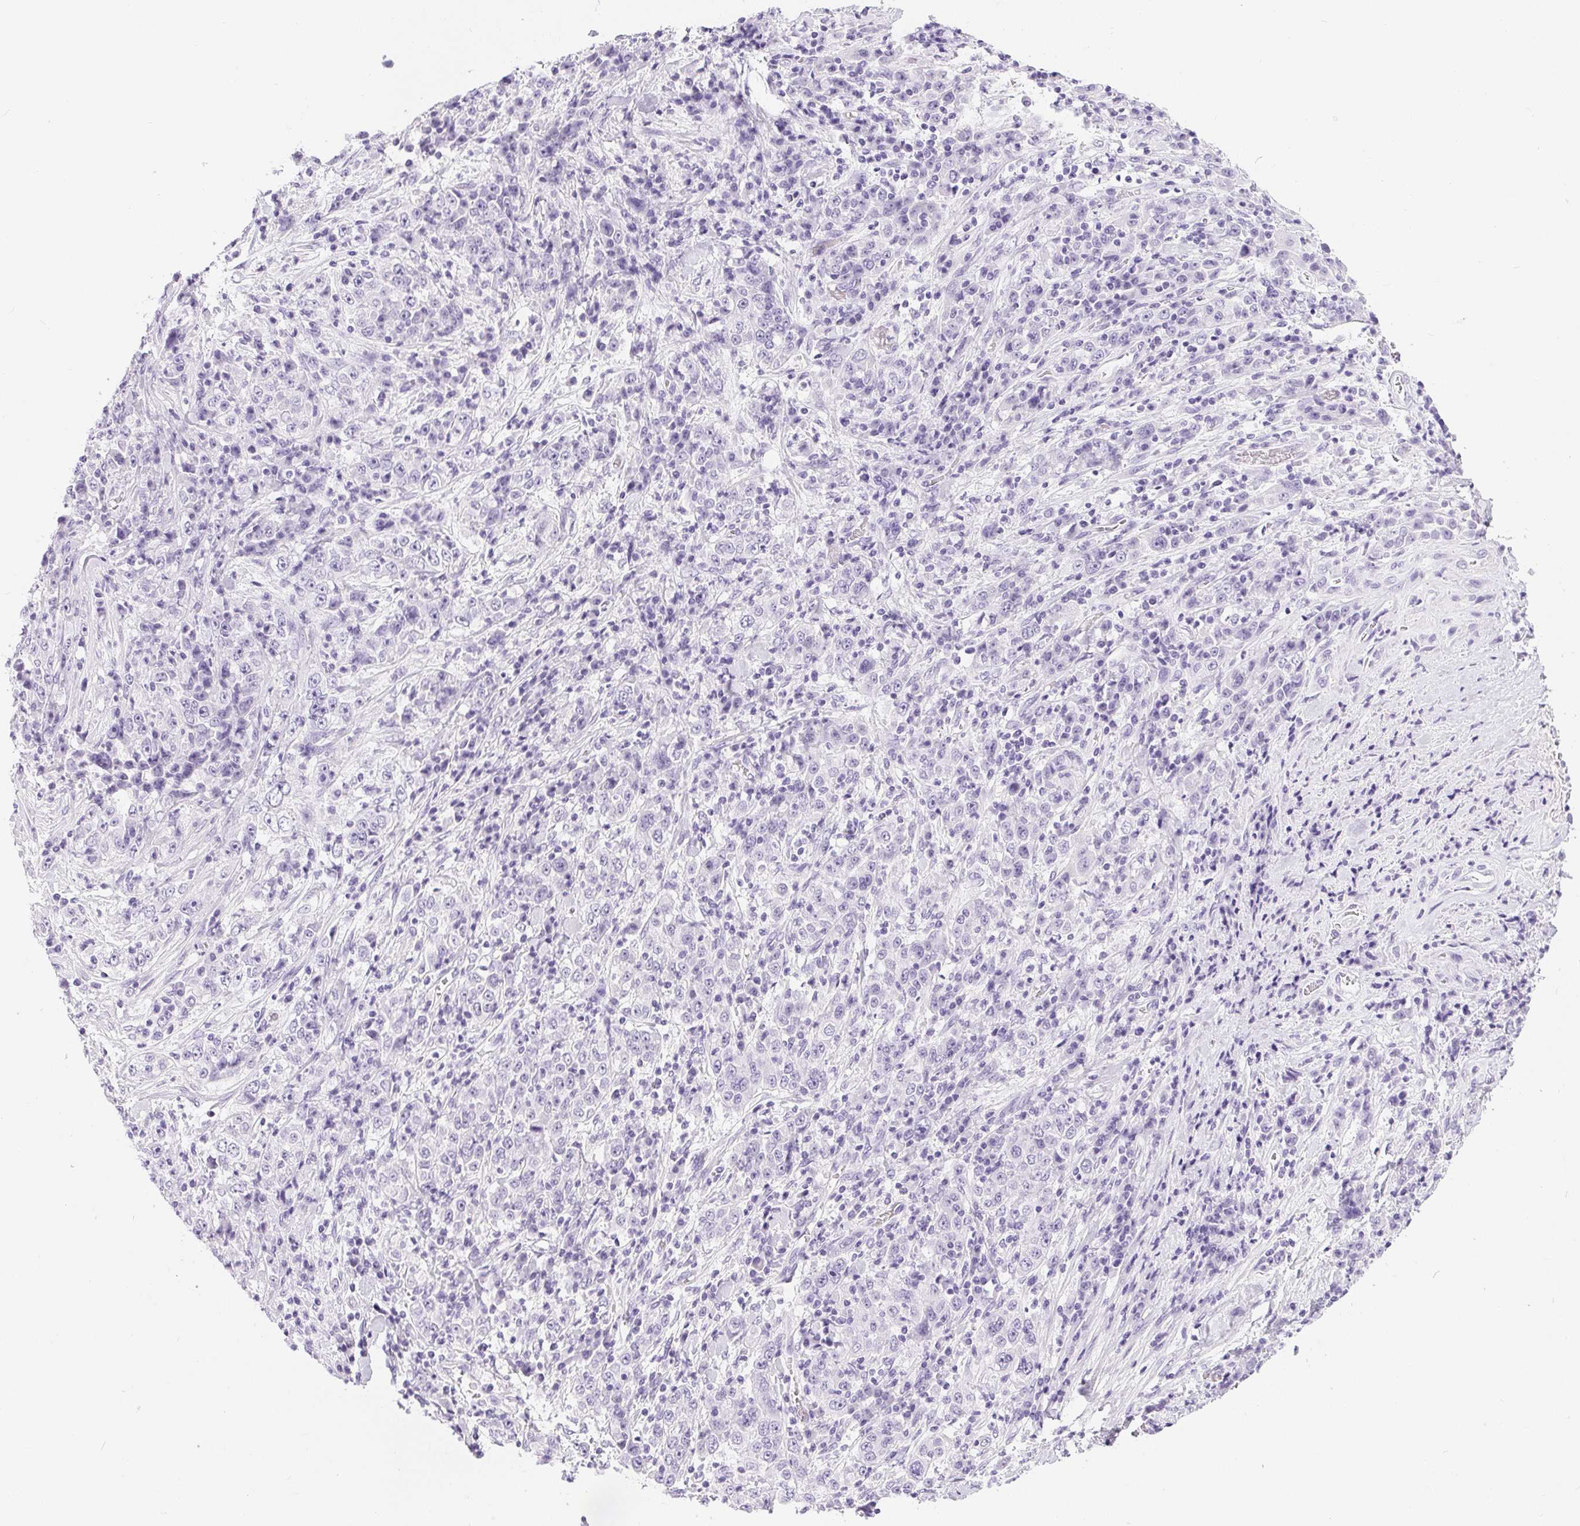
{"staining": {"intensity": "negative", "quantity": "none", "location": "none"}, "tissue": "stomach cancer", "cell_type": "Tumor cells", "image_type": "cancer", "snomed": [{"axis": "morphology", "description": "Normal tissue, NOS"}, {"axis": "morphology", "description": "Adenocarcinoma, NOS"}, {"axis": "topography", "description": "Stomach, upper"}, {"axis": "topography", "description": "Stomach"}], "caption": "A high-resolution micrograph shows IHC staining of stomach cancer (adenocarcinoma), which shows no significant staining in tumor cells.", "gene": "XDH", "patient": {"sex": "male", "age": 59}}